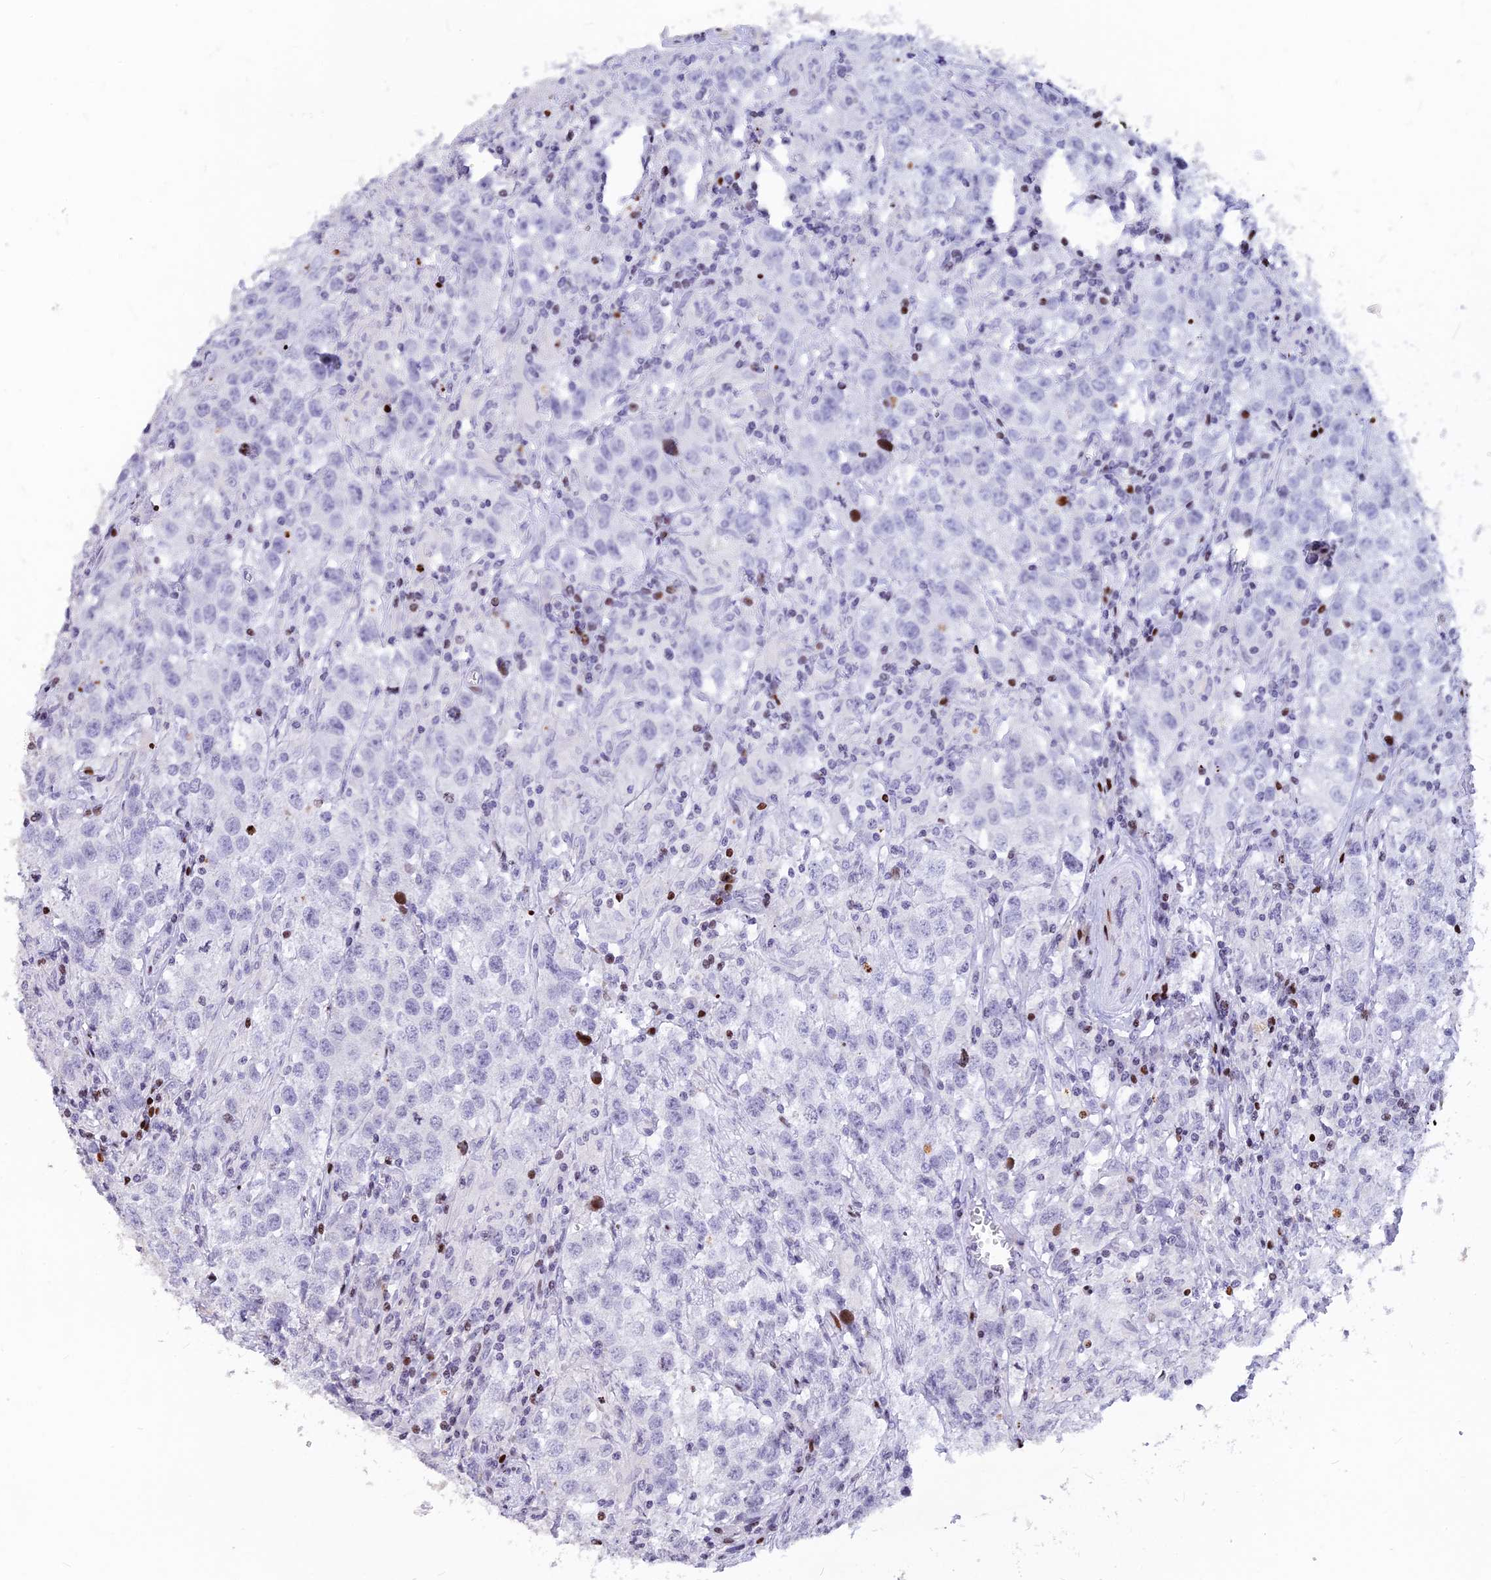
{"staining": {"intensity": "negative", "quantity": "none", "location": "none"}, "tissue": "testis cancer", "cell_type": "Tumor cells", "image_type": "cancer", "snomed": [{"axis": "morphology", "description": "Seminoma, NOS"}, {"axis": "morphology", "description": "Carcinoma, Embryonal, NOS"}, {"axis": "topography", "description": "Testis"}], "caption": "Protein analysis of testis cancer (seminoma) demonstrates no significant positivity in tumor cells.", "gene": "PRPS1", "patient": {"sex": "male", "age": 43}}